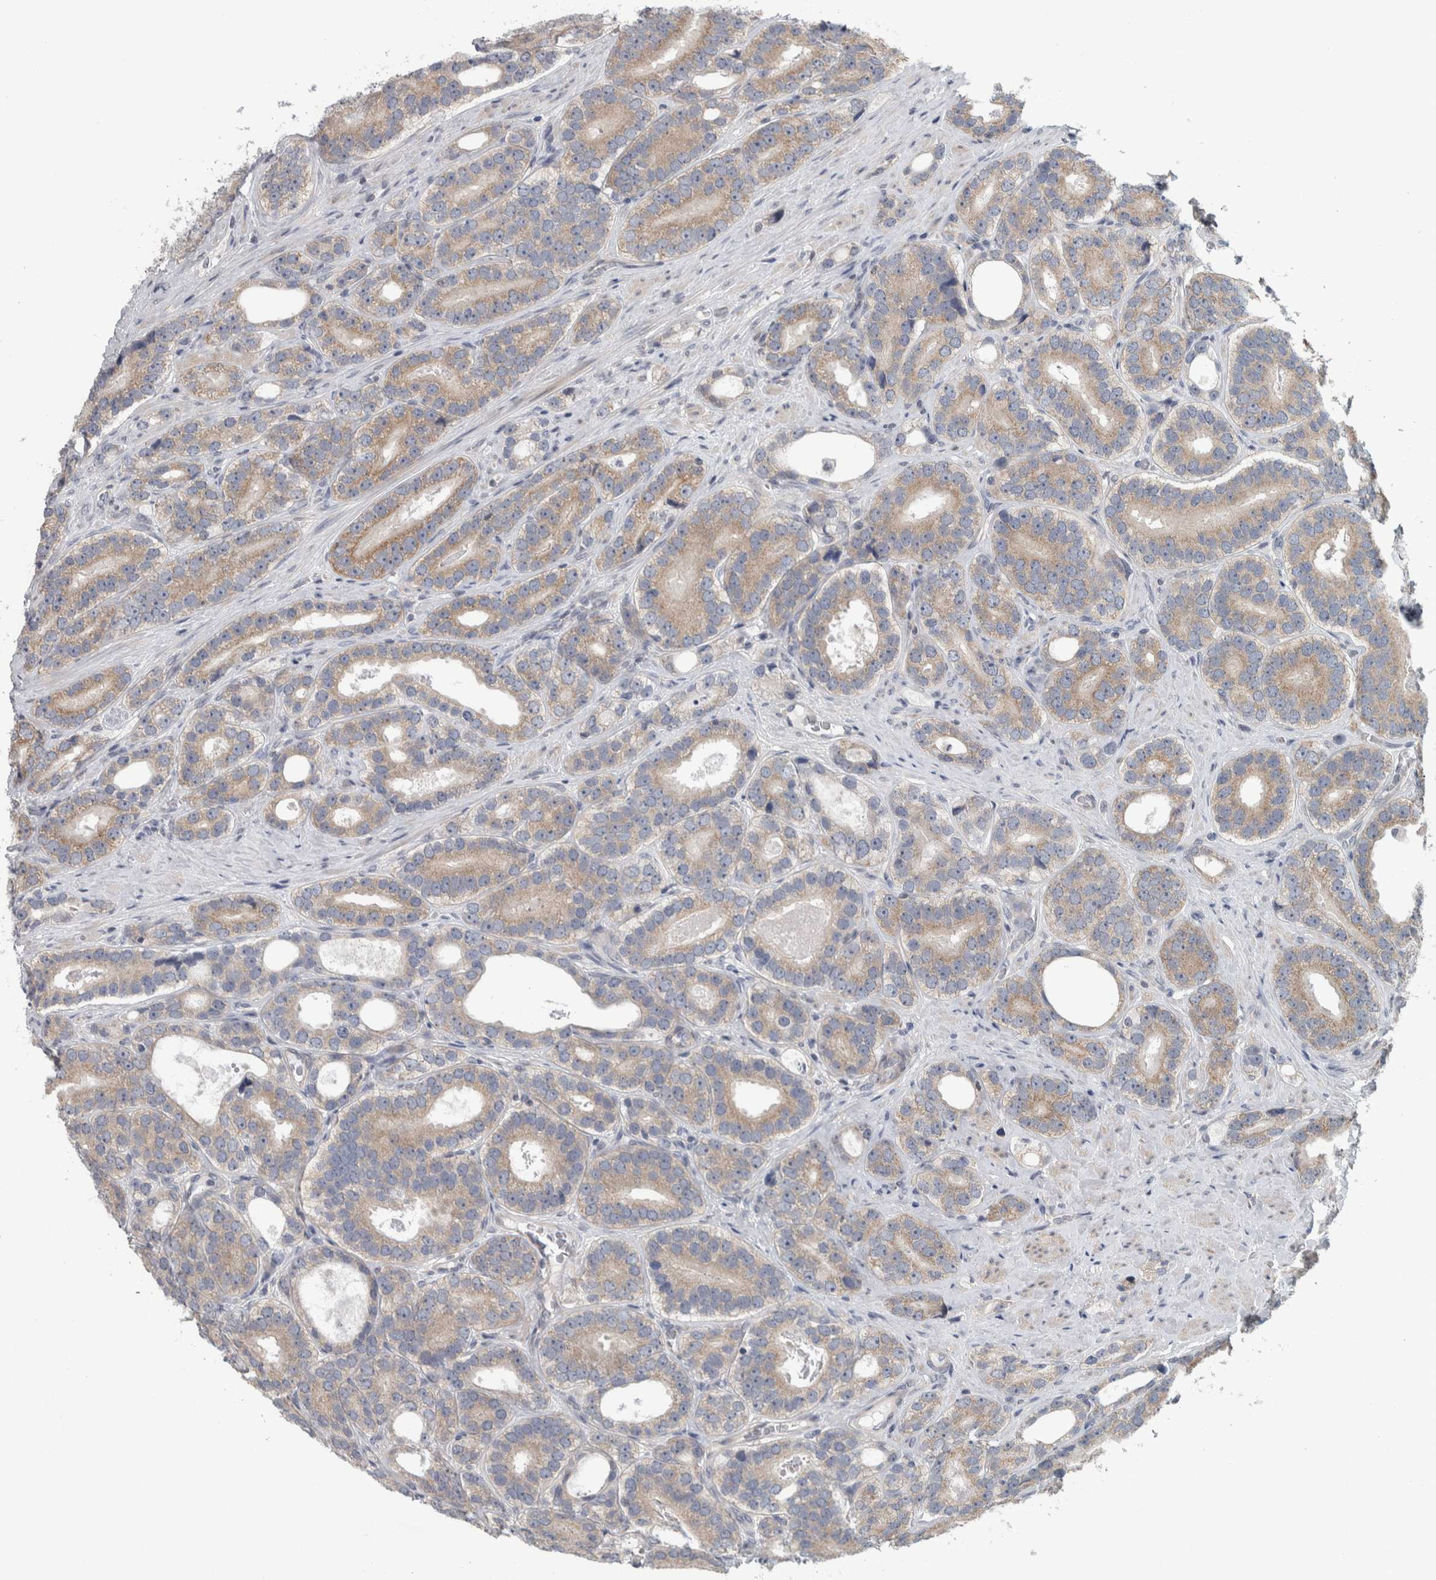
{"staining": {"intensity": "weak", "quantity": ">75%", "location": "cytoplasmic/membranous"}, "tissue": "prostate cancer", "cell_type": "Tumor cells", "image_type": "cancer", "snomed": [{"axis": "morphology", "description": "Adenocarcinoma, High grade"}, {"axis": "topography", "description": "Prostate"}], "caption": "The histopathology image displays immunohistochemical staining of prostate cancer (high-grade adenocarcinoma). There is weak cytoplasmic/membranous expression is present in about >75% of tumor cells.", "gene": "CWC27", "patient": {"sex": "male", "age": 56}}